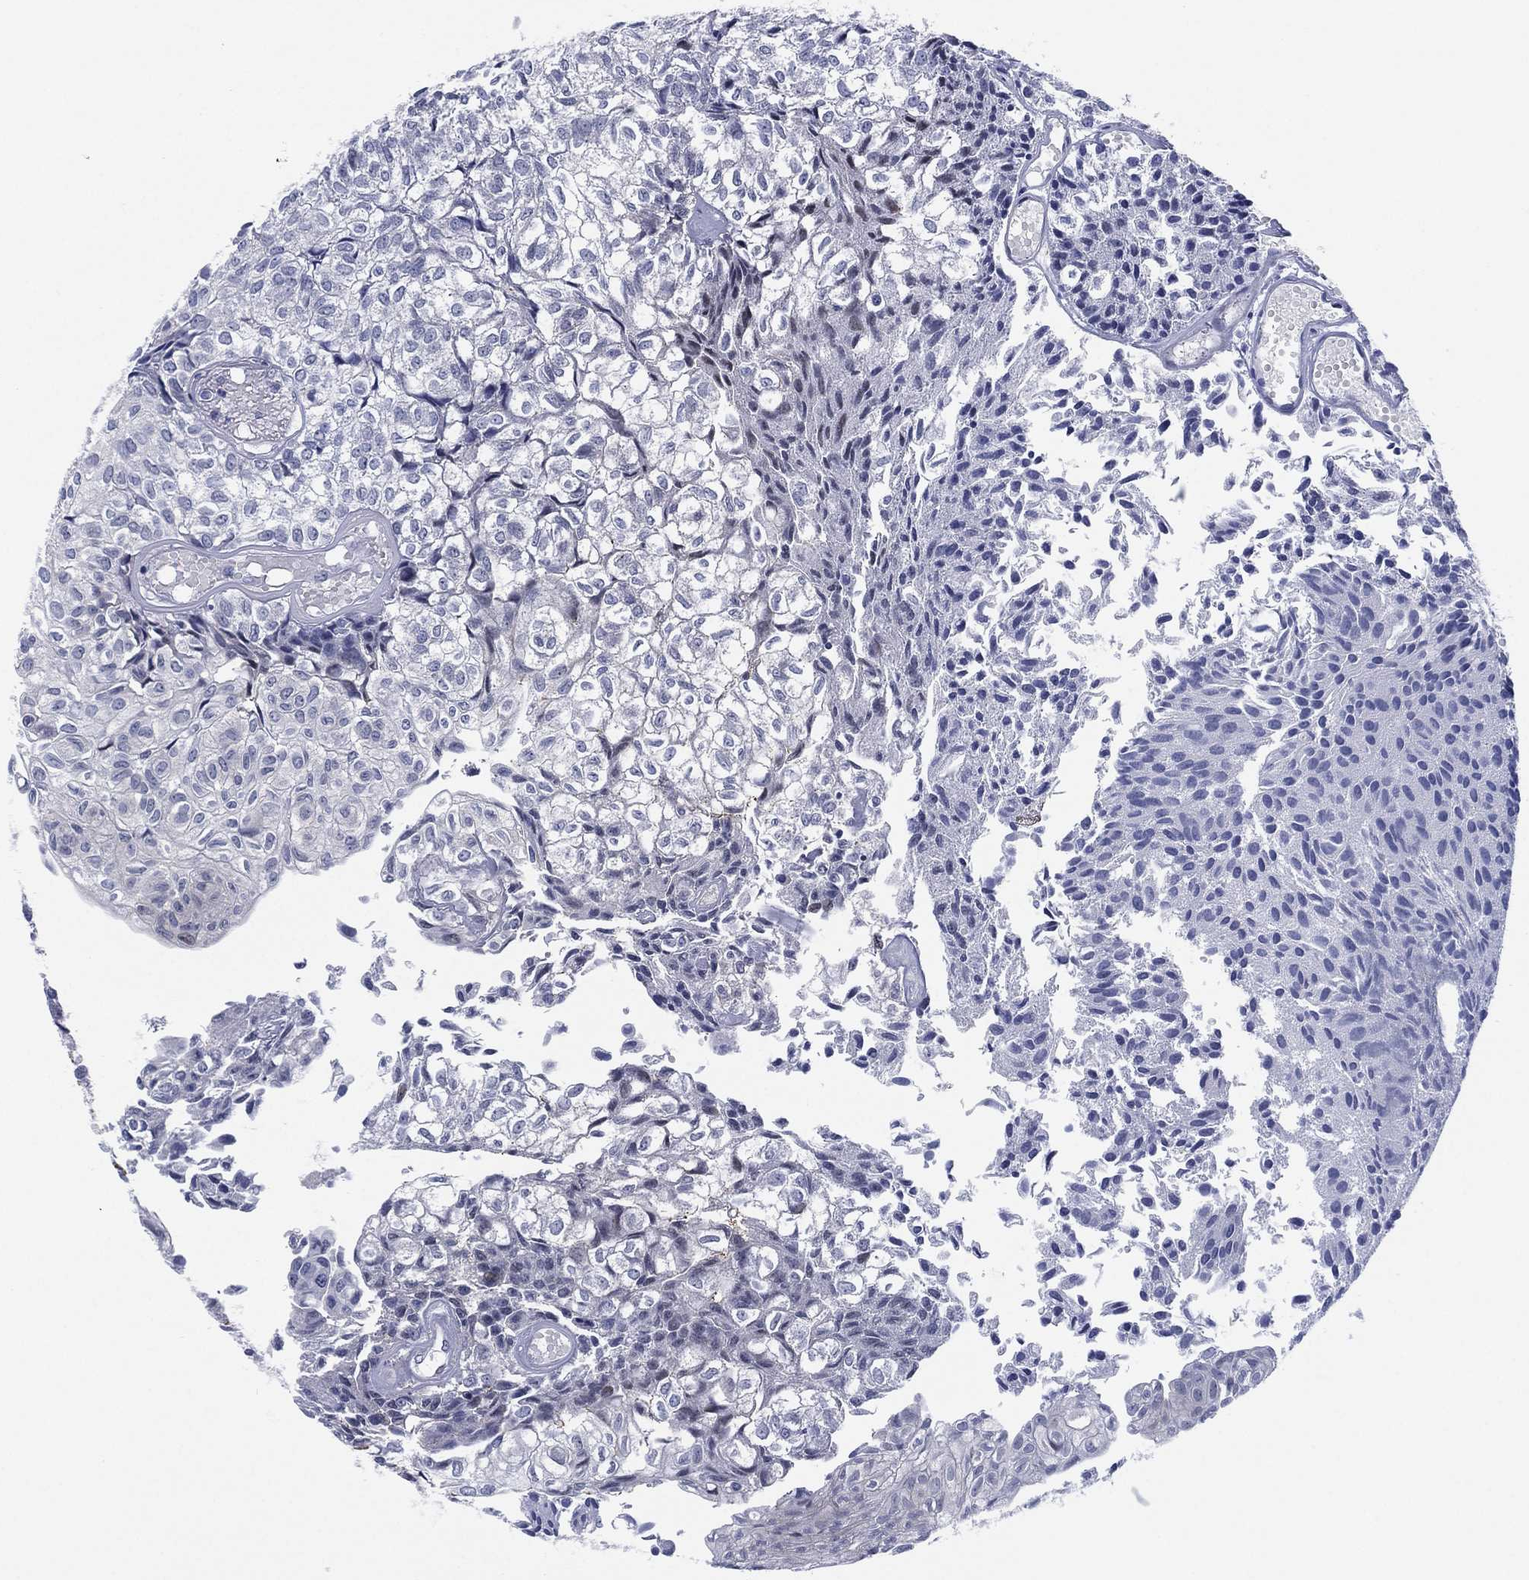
{"staining": {"intensity": "negative", "quantity": "none", "location": "none"}, "tissue": "urothelial cancer", "cell_type": "Tumor cells", "image_type": "cancer", "snomed": [{"axis": "morphology", "description": "Urothelial carcinoma, Low grade"}, {"axis": "topography", "description": "Urinary bladder"}], "caption": "This is a image of immunohistochemistry staining of low-grade urothelial carcinoma, which shows no staining in tumor cells.", "gene": "SLC4A4", "patient": {"sex": "male", "age": 89}}